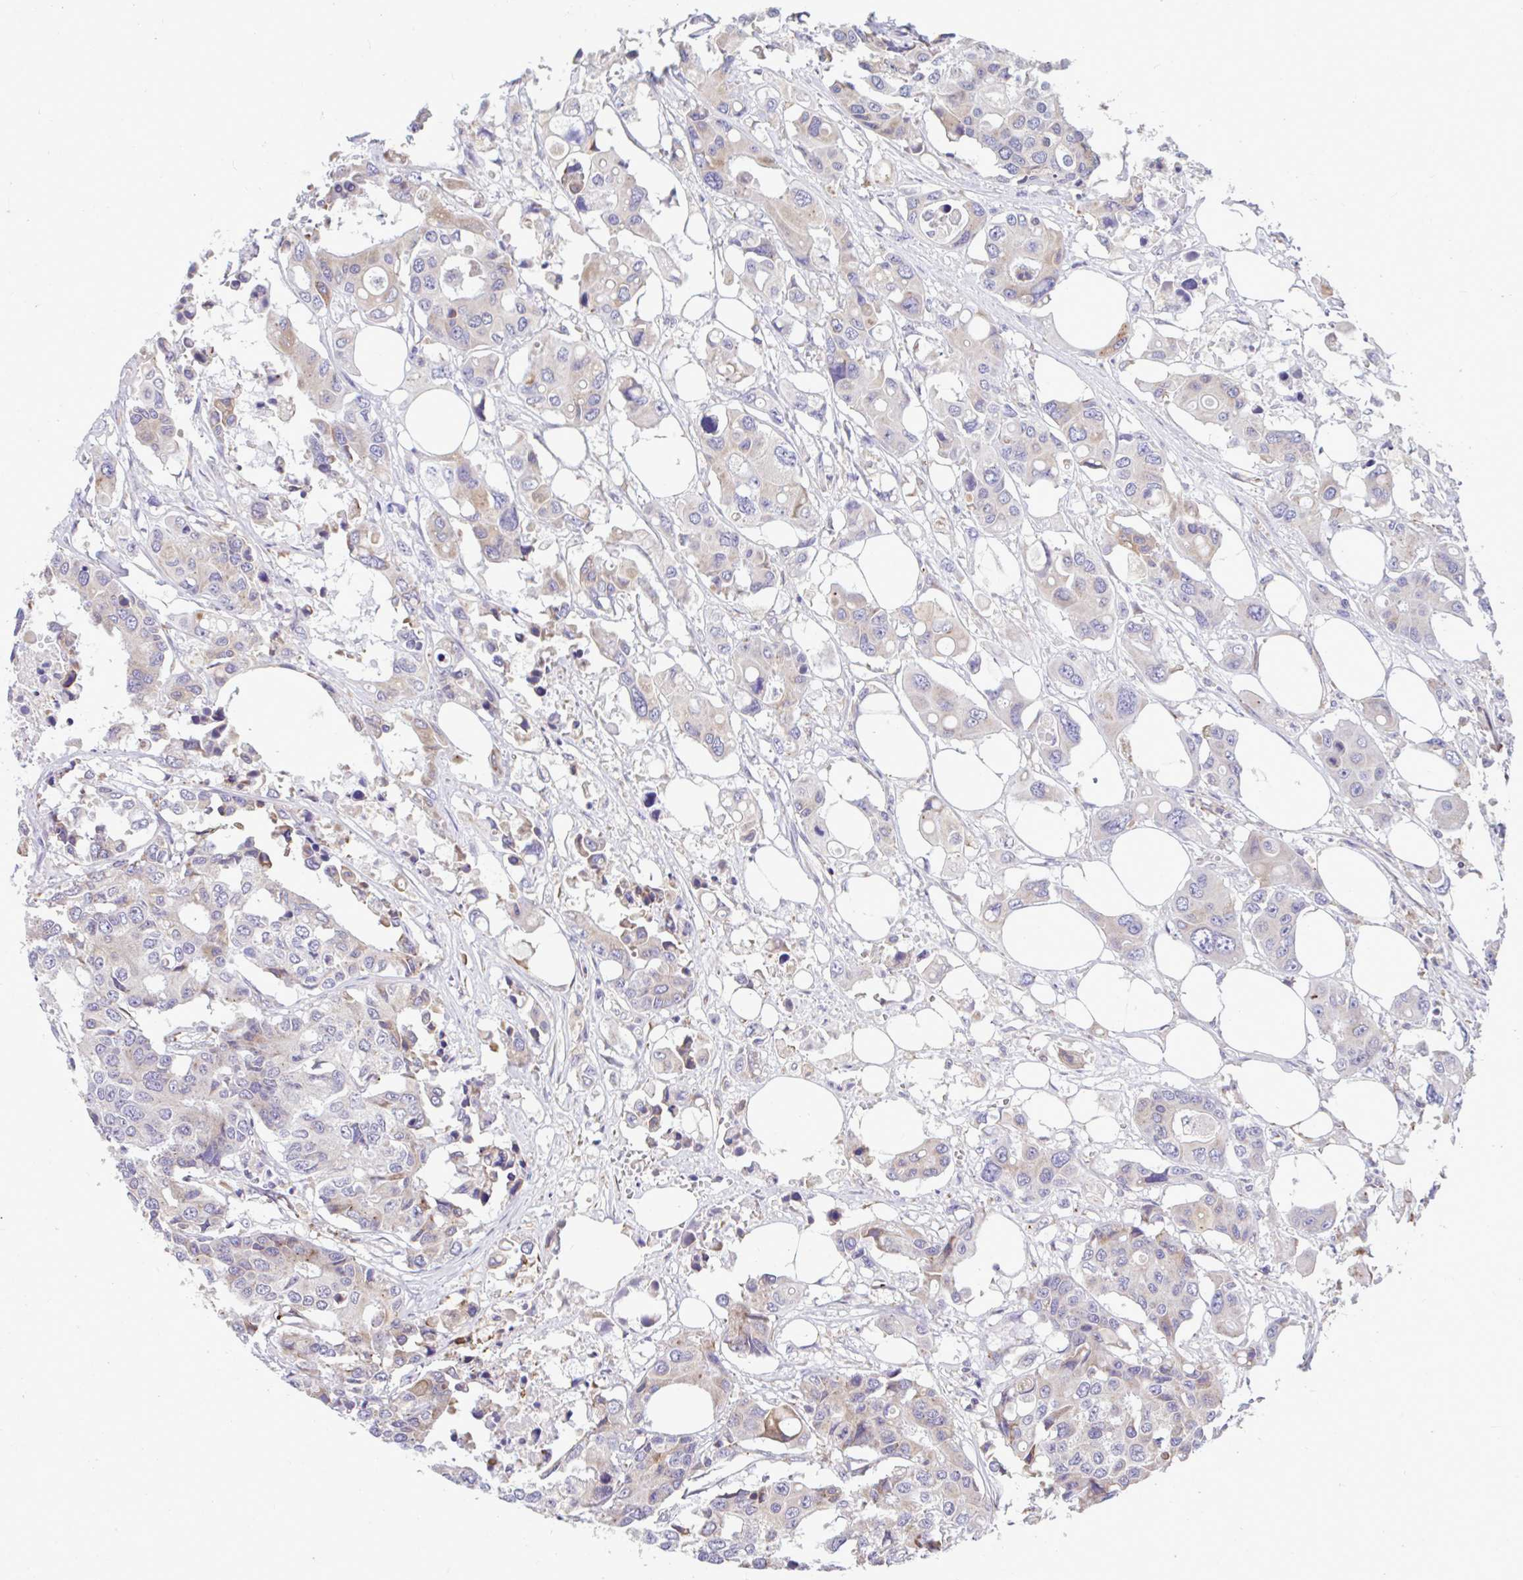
{"staining": {"intensity": "weak", "quantity": "<25%", "location": "cytoplasmic/membranous"}, "tissue": "colorectal cancer", "cell_type": "Tumor cells", "image_type": "cancer", "snomed": [{"axis": "morphology", "description": "Adenocarcinoma, NOS"}, {"axis": "topography", "description": "Colon"}], "caption": "Immunohistochemistry (IHC) of adenocarcinoma (colorectal) reveals no staining in tumor cells.", "gene": "PIGK", "patient": {"sex": "male", "age": 77}}